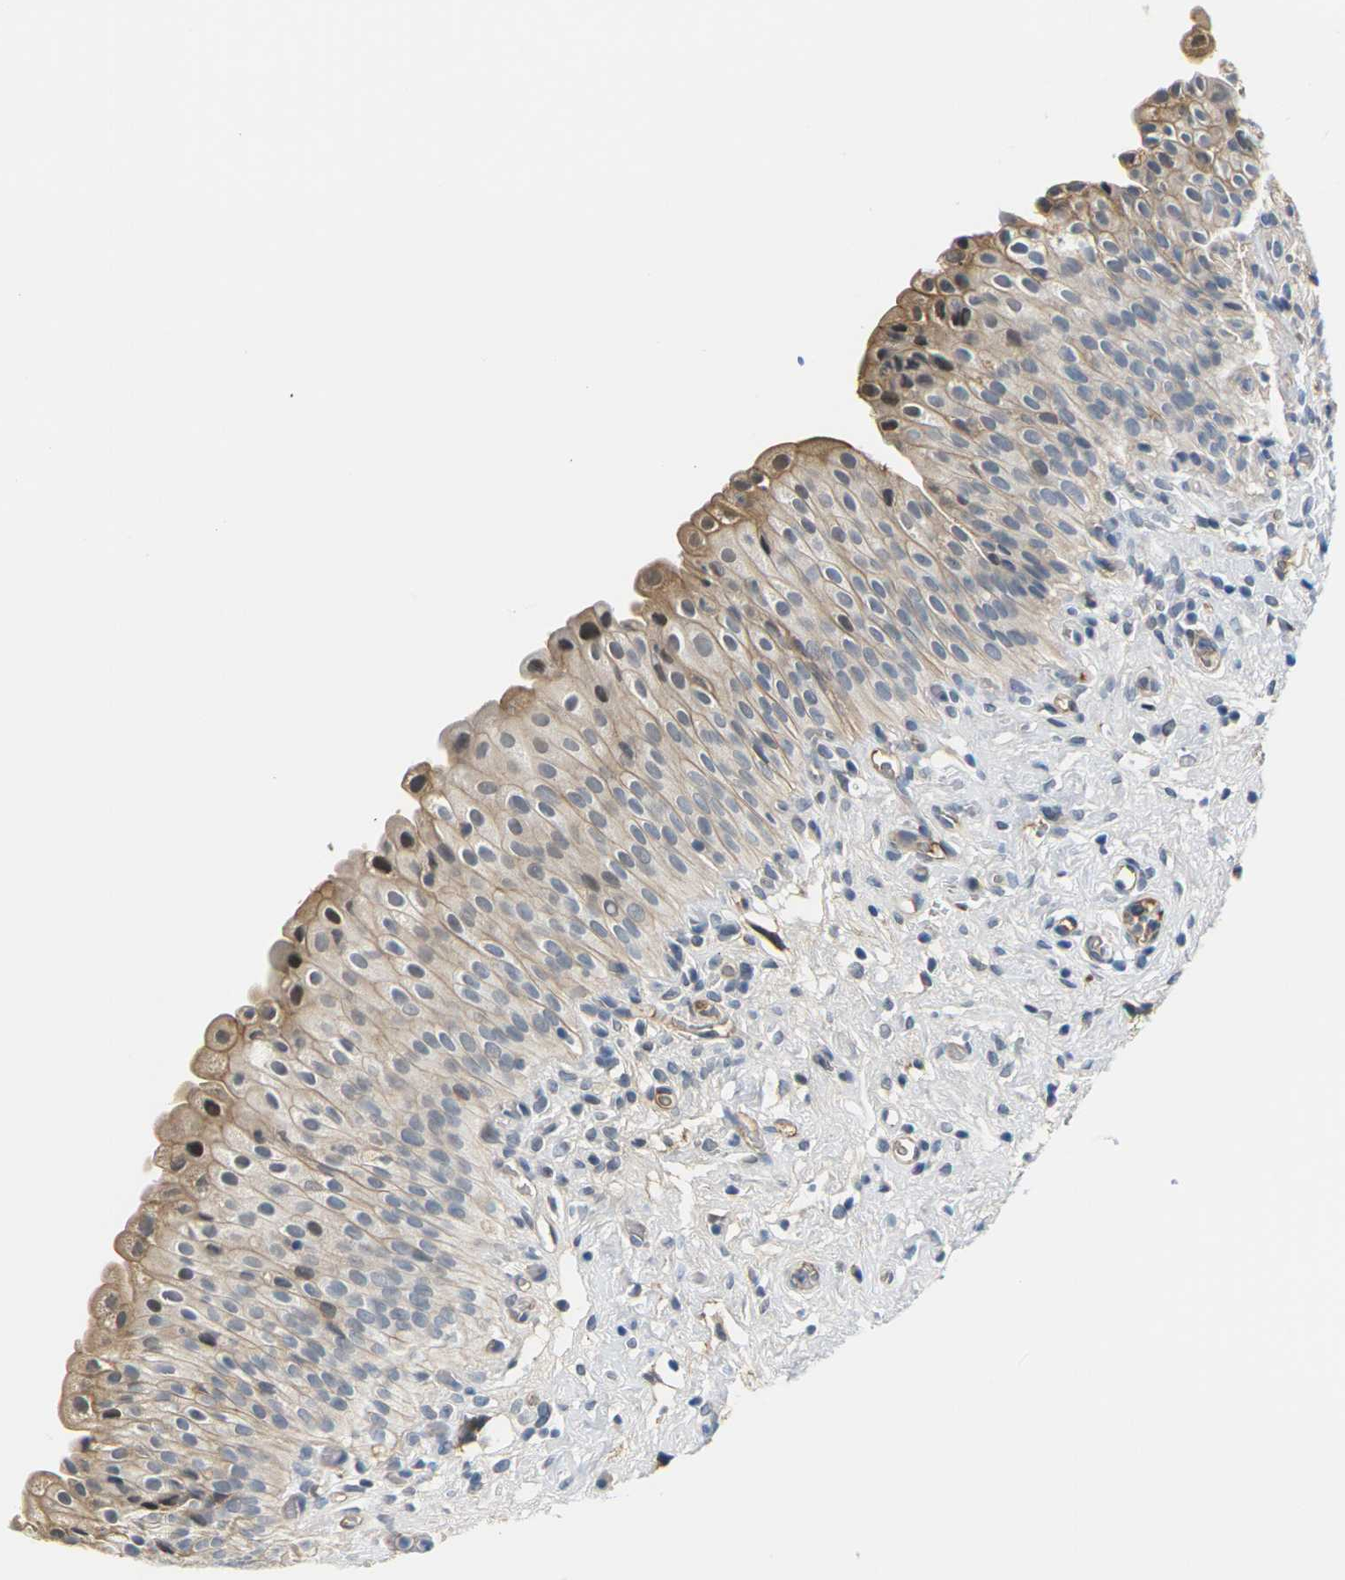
{"staining": {"intensity": "moderate", "quantity": "25%-75%", "location": "cytoplasmic/membranous,nuclear"}, "tissue": "urinary bladder", "cell_type": "Urothelial cells", "image_type": "normal", "snomed": [{"axis": "morphology", "description": "Normal tissue, NOS"}, {"axis": "morphology", "description": "Urothelial carcinoma, High grade"}, {"axis": "topography", "description": "Urinary bladder"}], "caption": "Brown immunohistochemical staining in unremarkable urinary bladder exhibits moderate cytoplasmic/membranous,nuclear positivity in about 25%-75% of urothelial cells.", "gene": "PKP2", "patient": {"sex": "male", "age": 46}}